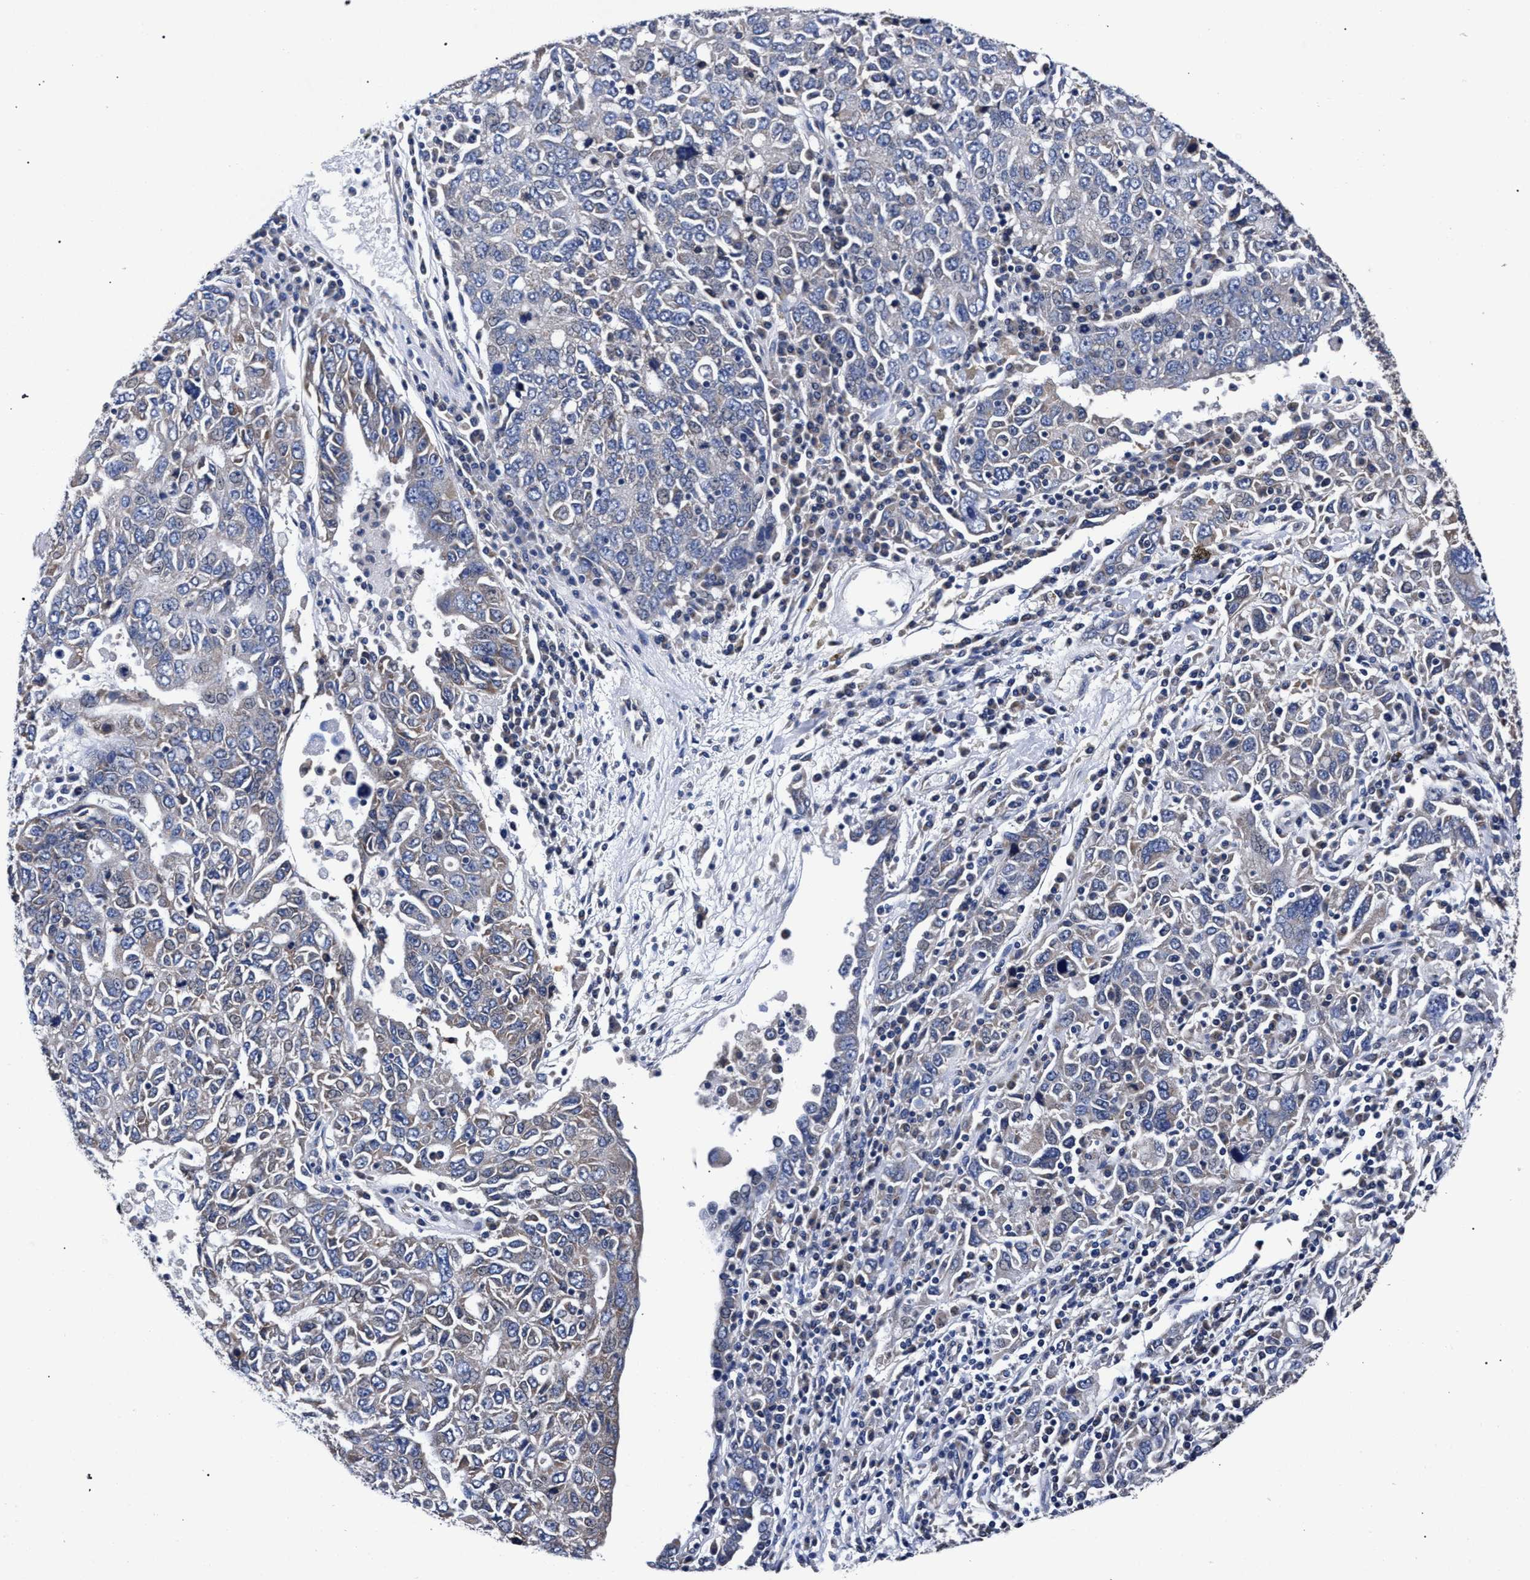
{"staining": {"intensity": "weak", "quantity": "25%-75%", "location": "cytoplasmic/membranous"}, "tissue": "ovarian cancer", "cell_type": "Tumor cells", "image_type": "cancer", "snomed": [{"axis": "morphology", "description": "Carcinoma, endometroid"}, {"axis": "topography", "description": "Ovary"}], "caption": "This is a photomicrograph of IHC staining of endometroid carcinoma (ovarian), which shows weak staining in the cytoplasmic/membranous of tumor cells.", "gene": "CFAP95", "patient": {"sex": "female", "age": 62}}